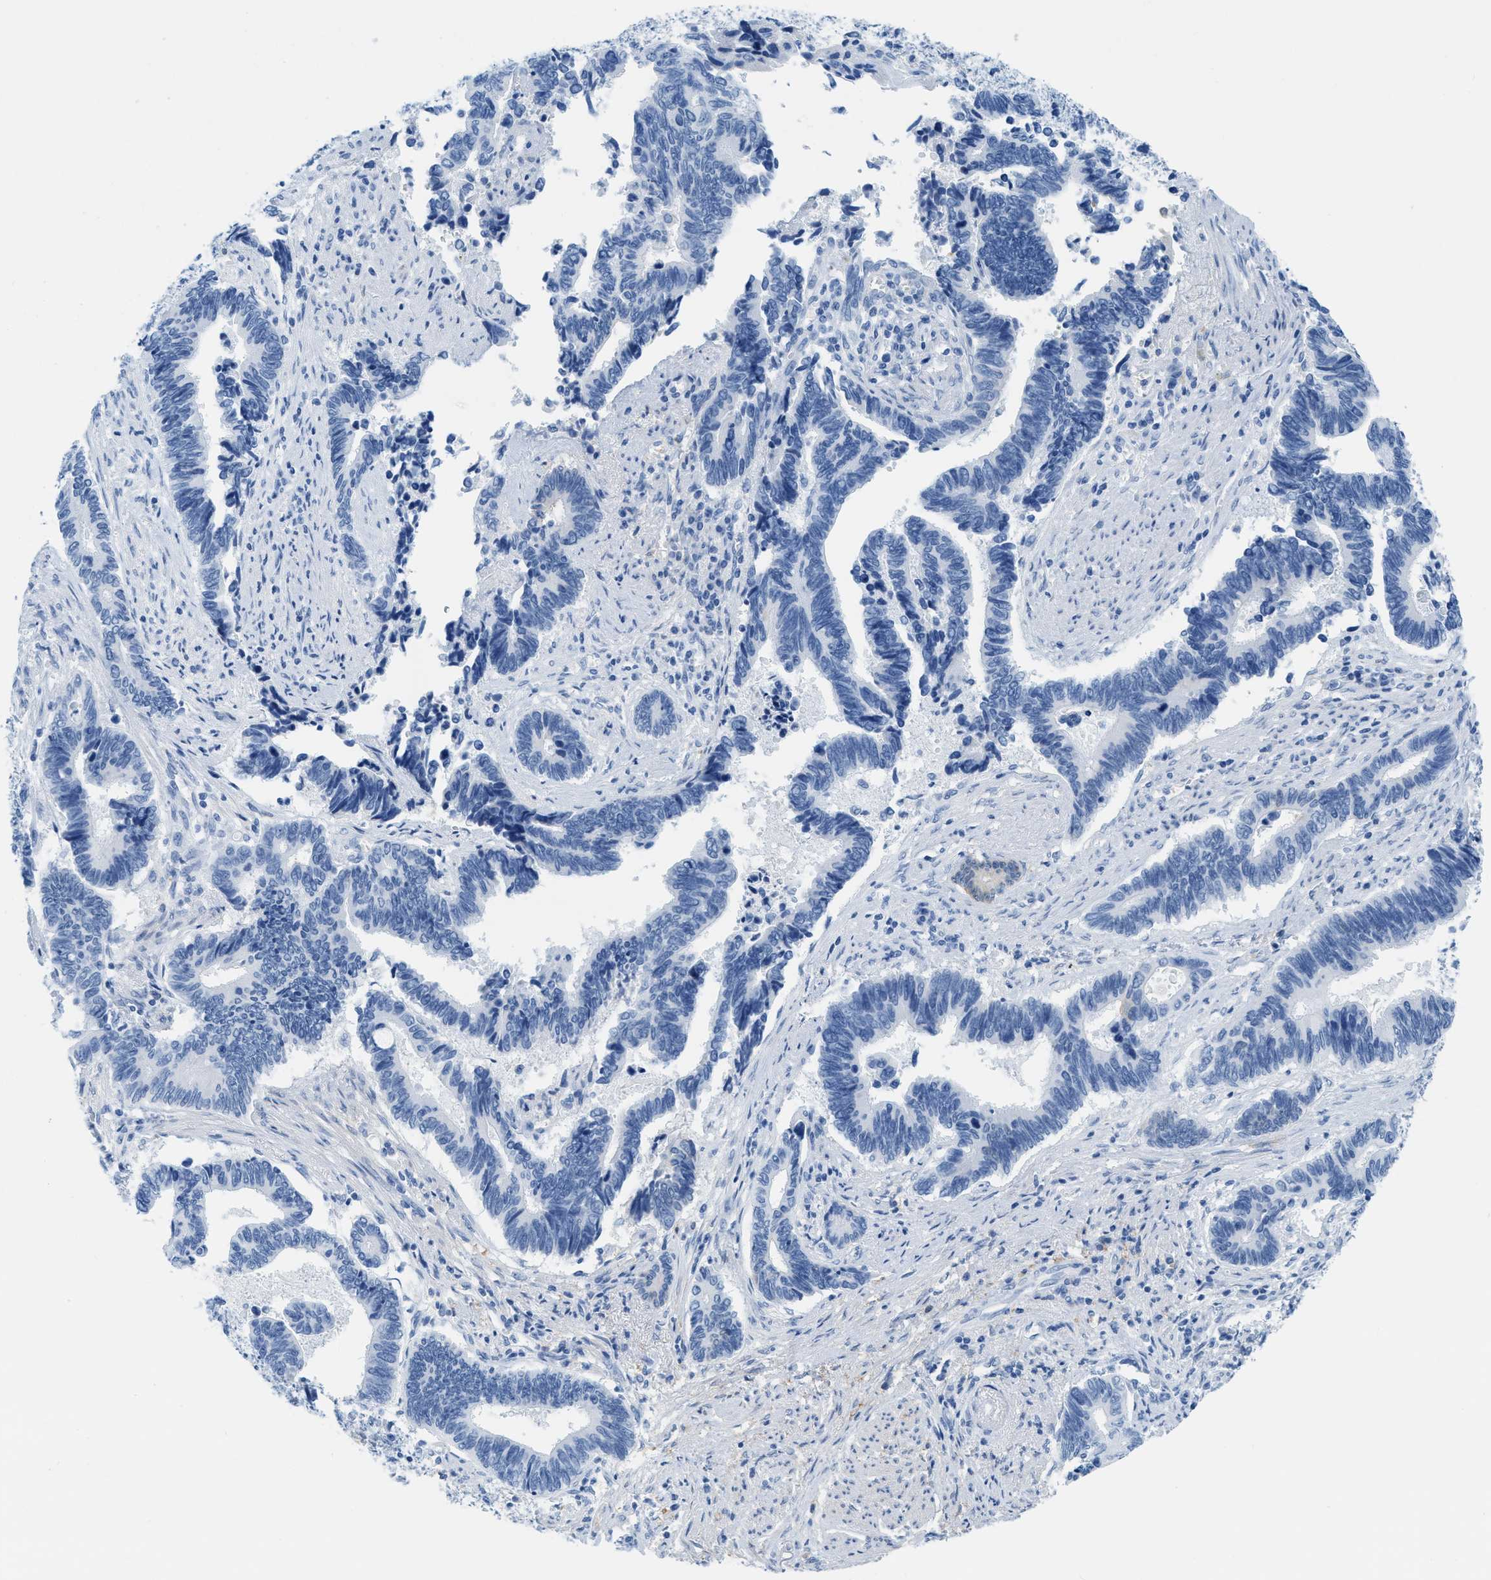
{"staining": {"intensity": "negative", "quantity": "none", "location": "none"}, "tissue": "pancreatic cancer", "cell_type": "Tumor cells", "image_type": "cancer", "snomed": [{"axis": "morphology", "description": "Adenocarcinoma, NOS"}, {"axis": "topography", "description": "Pancreas"}], "caption": "Image shows no protein positivity in tumor cells of pancreatic cancer (adenocarcinoma) tissue.", "gene": "ASGR1", "patient": {"sex": "female", "age": 70}}